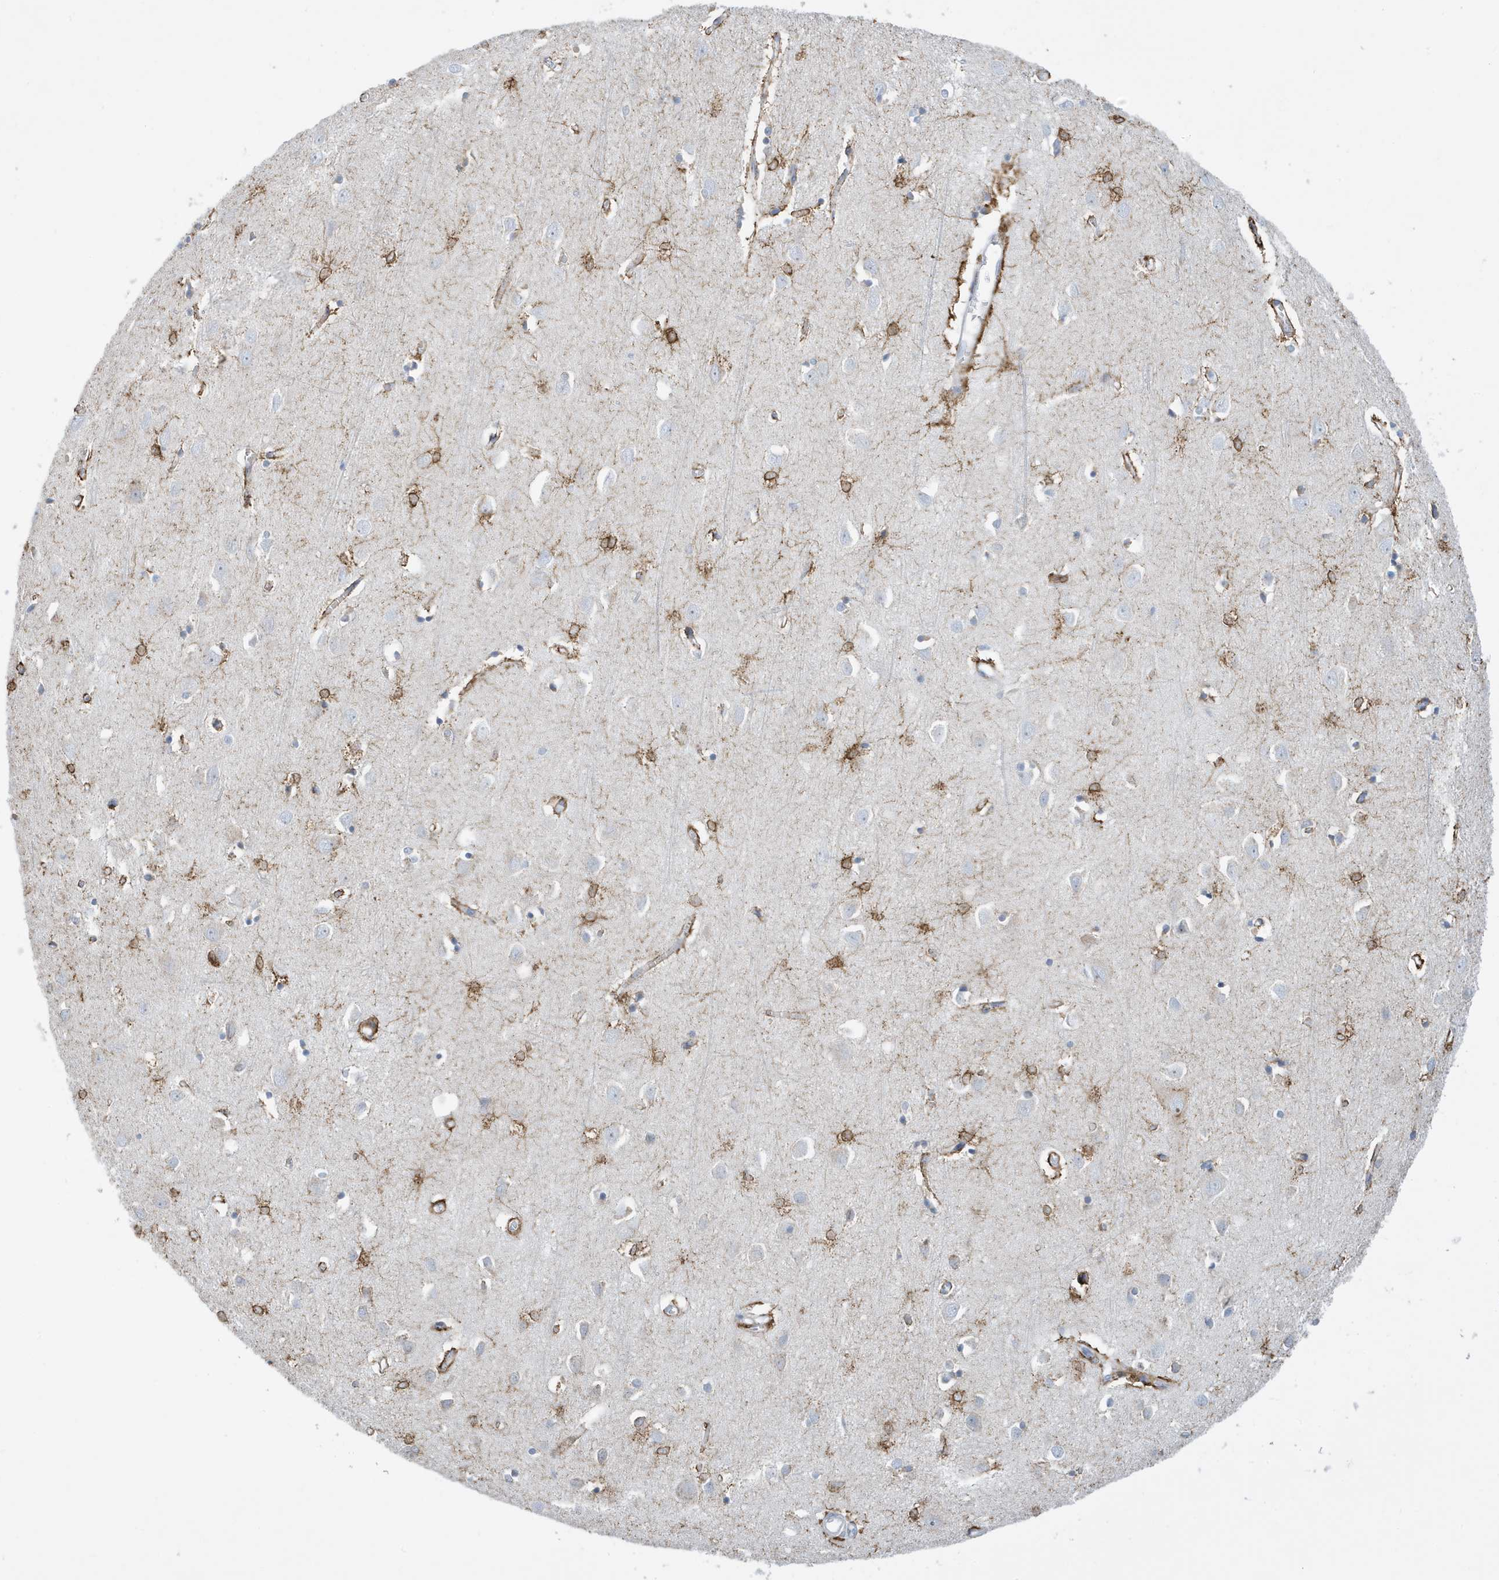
{"staining": {"intensity": "negative", "quantity": "none", "location": "none"}, "tissue": "cerebral cortex", "cell_type": "Endothelial cells", "image_type": "normal", "snomed": [{"axis": "morphology", "description": "Normal tissue, NOS"}, {"axis": "topography", "description": "Cerebral cortex"}], "caption": "Immunohistochemistry of unremarkable cerebral cortex demonstrates no staining in endothelial cells.", "gene": "SEMA3F", "patient": {"sex": "female", "age": 64}}